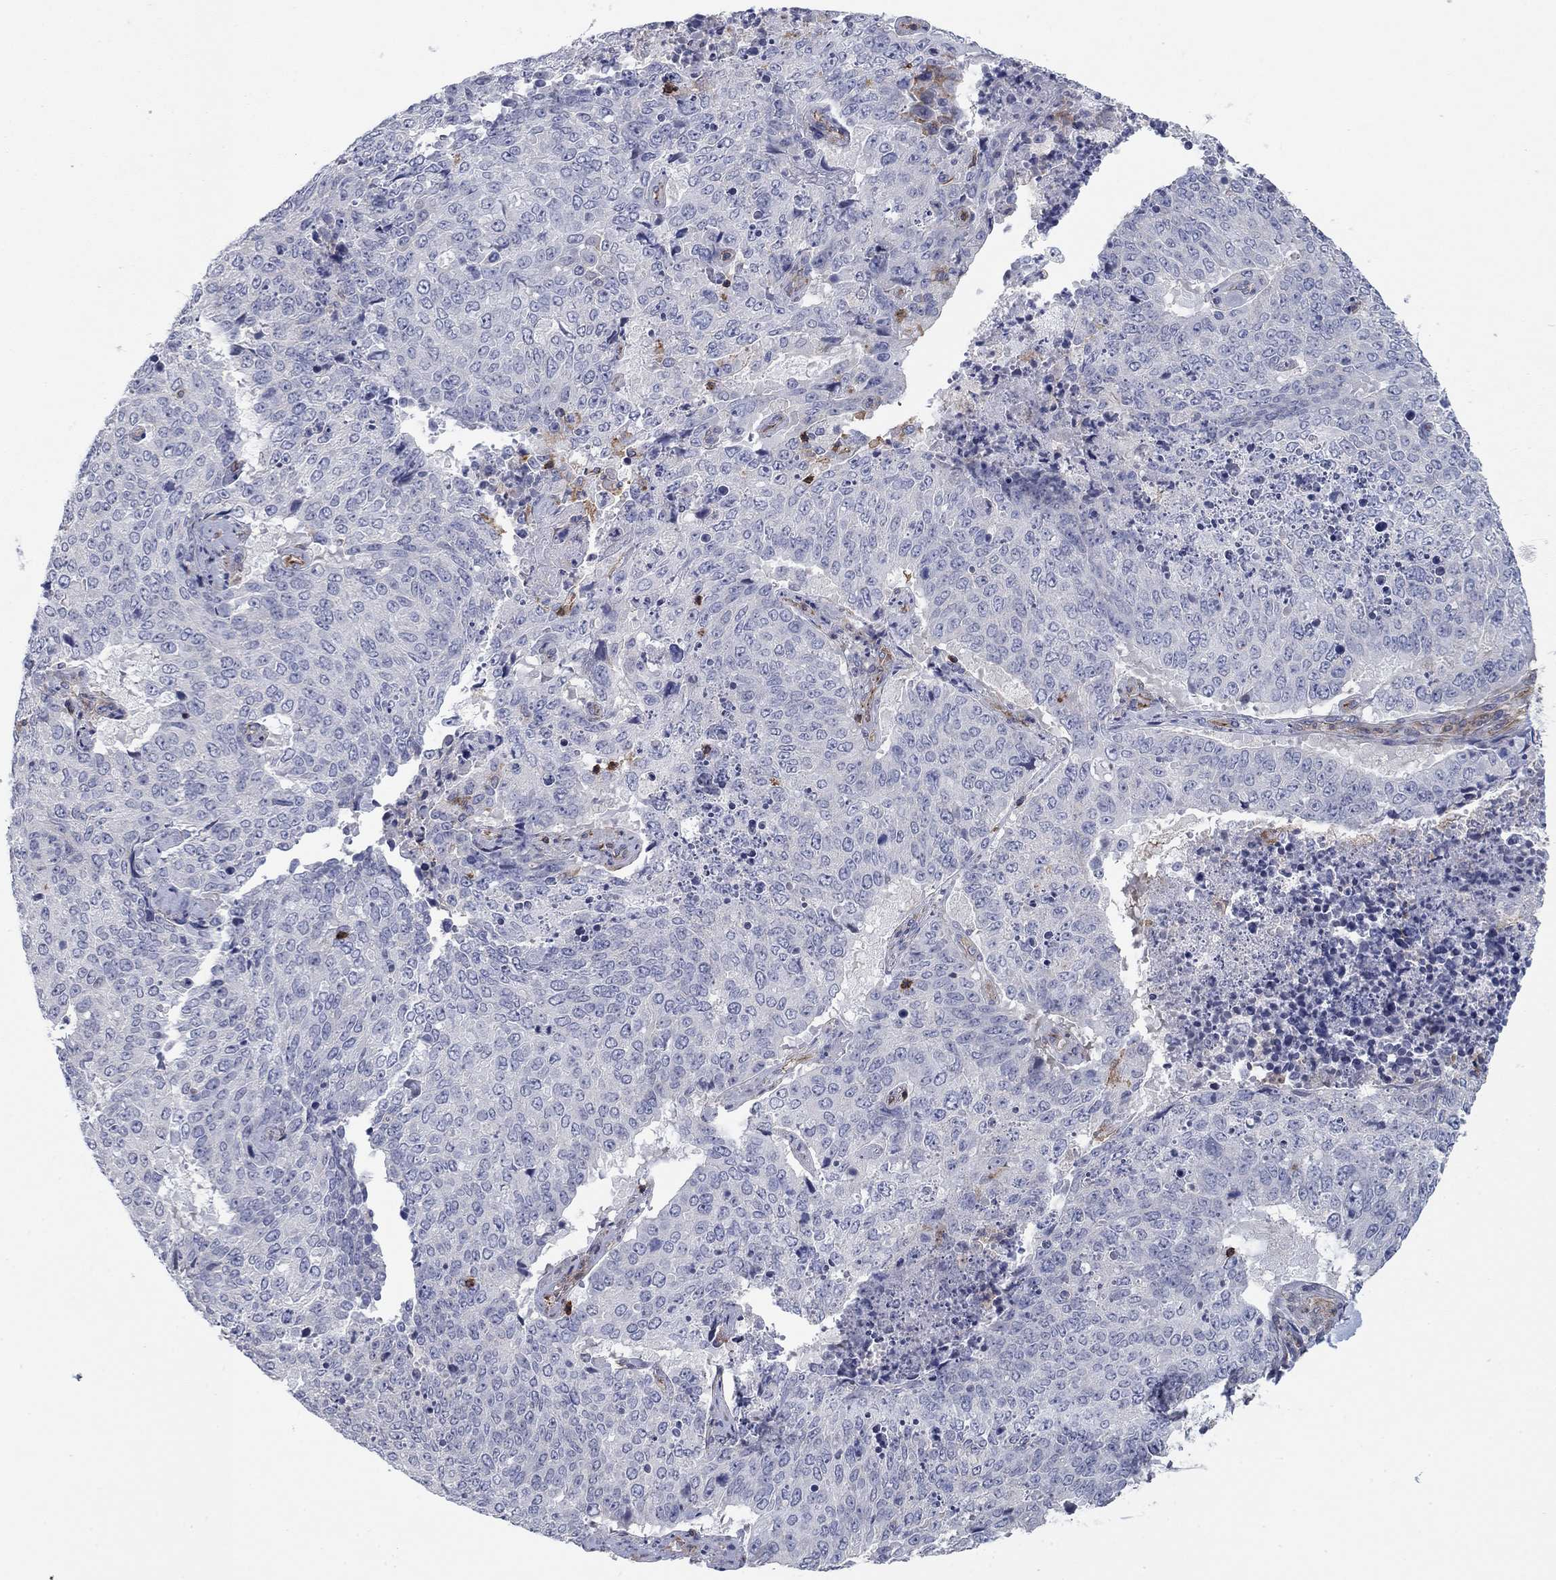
{"staining": {"intensity": "negative", "quantity": "none", "location": "none"}, "tissue": "lung cancer", "cell_type": "Tumor cells", "image_type": "cancer", "snomed": [{"axis": "morphology", "description": "Normal tissue, NOS"}, {"axis": "morphology", "description": "Squamous cell carcinoma, NOS"}, {"axis": "topography", "description": "Bronchus"}, {"axis": "topography", "description": "Lung"}], "caption": "Immunohistochemical staining of human lung squamous cell carcinoma shows no significant staining in tumor cells.", "gene": "PSD4", "patient": {"sex": "male", "age": 64}}